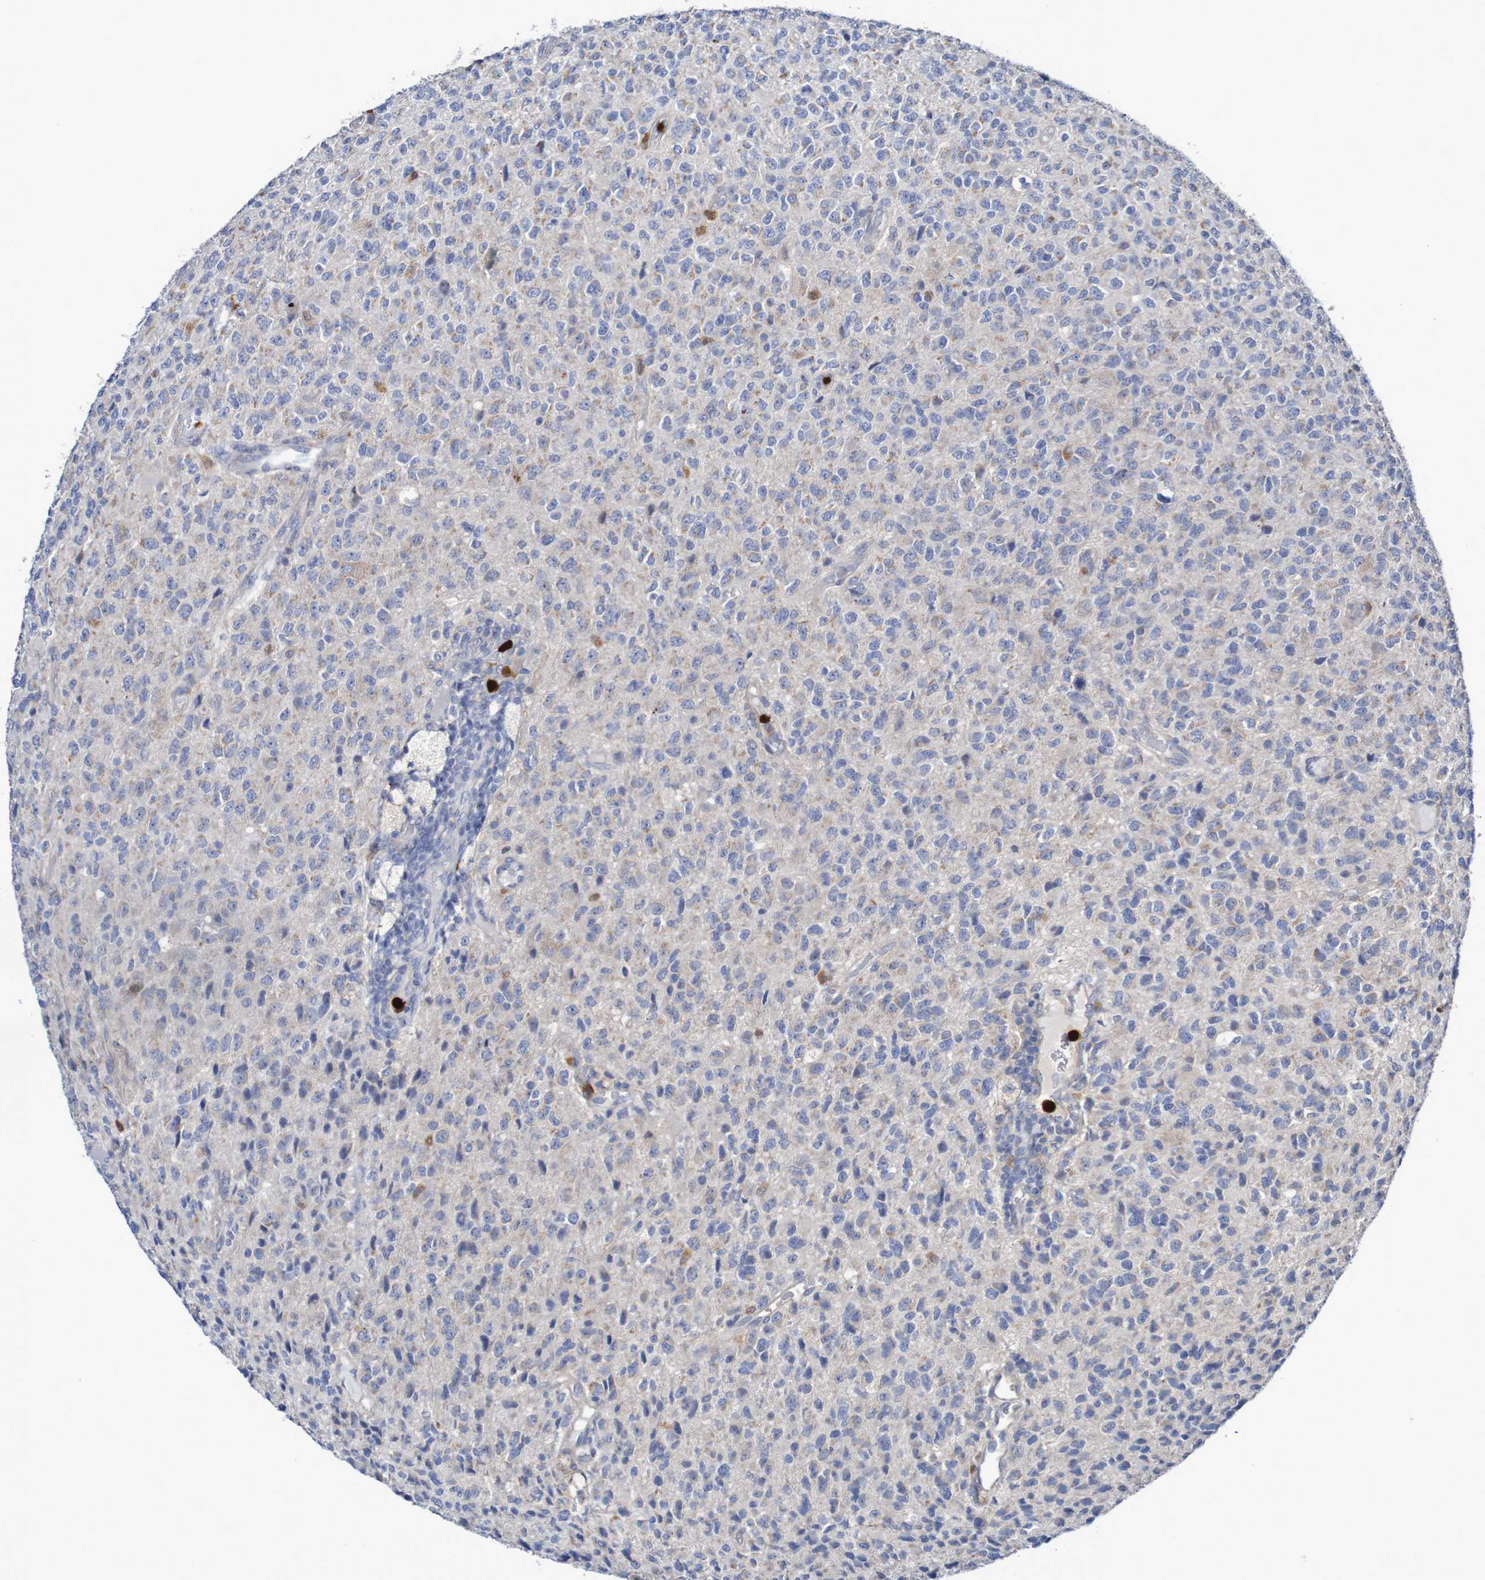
{"staining": {"intensity": "weak", "quantity": "25%-75%", "location": "cytoplasmic/membranous"}, "tissue": "glioma", "cell_type": "Tumor cells", "image_type": "cancer", "snomed": [{"axis": "morphology", "description": "Glioma, malignant, High grade"}, {"axis": "topography", "description": "pancreas cauda"}], "caption": "Immunohistochemistry photomicrograph of neoplastic tissue: human malignant glioma (high-grade) stained using immunohistochemistry reveals low levels of weak protein expression localized specifically in the cytoplasmic/membranous of tumor cells, appearing as a cytoplasmic/membranous brown color.", "gene": "PARP4", "patient": {"sex": "male", "age": 60}}